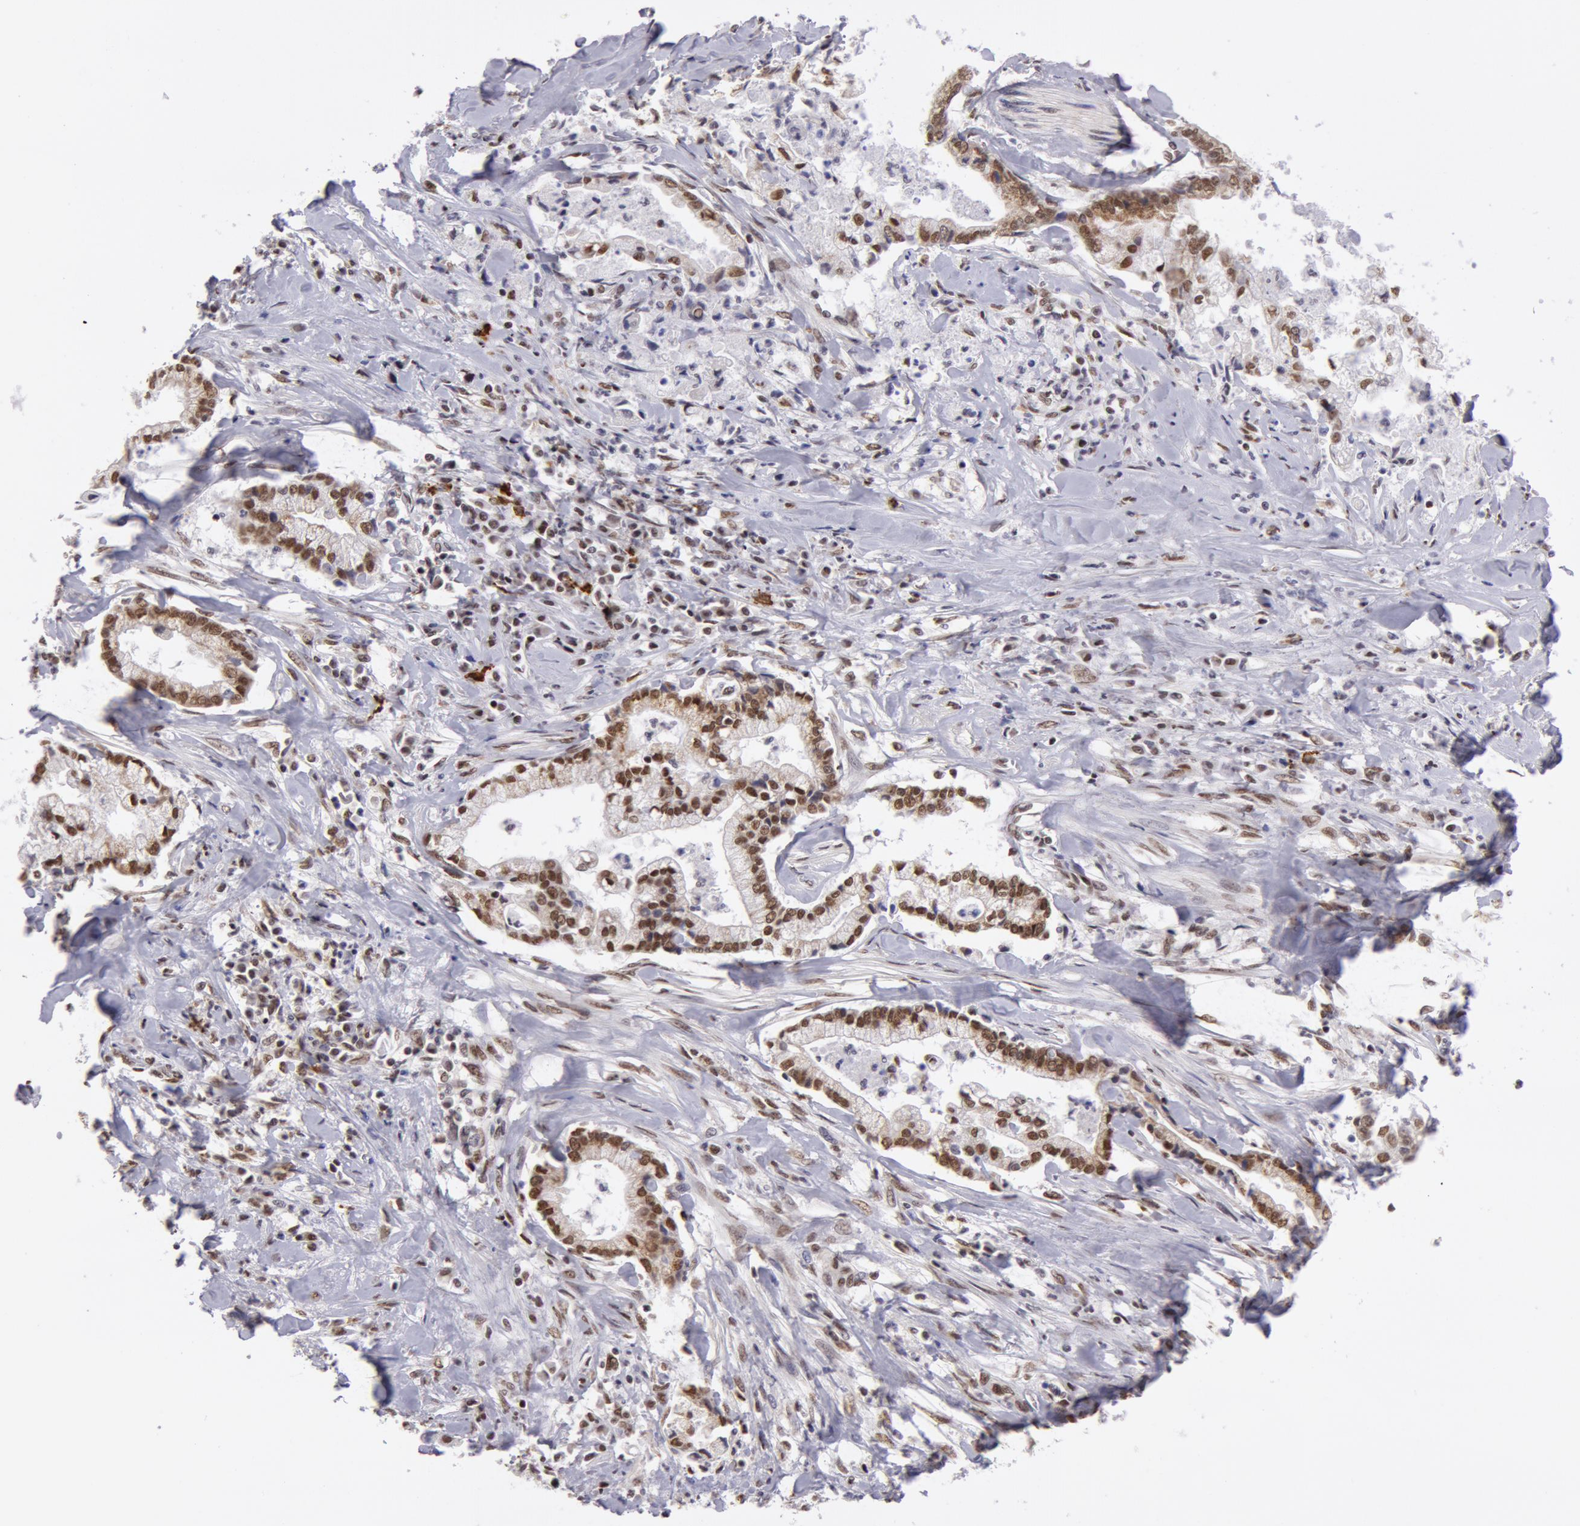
{"staining": {"intensity": "moderate", "quantity": "25%-75%", "location": "nuclear"}, "tissue": "liver cancer", "cell_type": "Tumor cells", "image_type": "cancer", "snomed": [{"axis": "morphology", "description": "Cholangiocarcinoma"}, {"axis": "topography", "description": "Liver"}], "caption": "Human cholangiocarcinoma (liver) stained with a brown dye exhibits moderate nuclear positive expression in about 25%-75% of tumor cells.", "gene": "VRTN", "patient": {"sex": "male", "age": 57}}